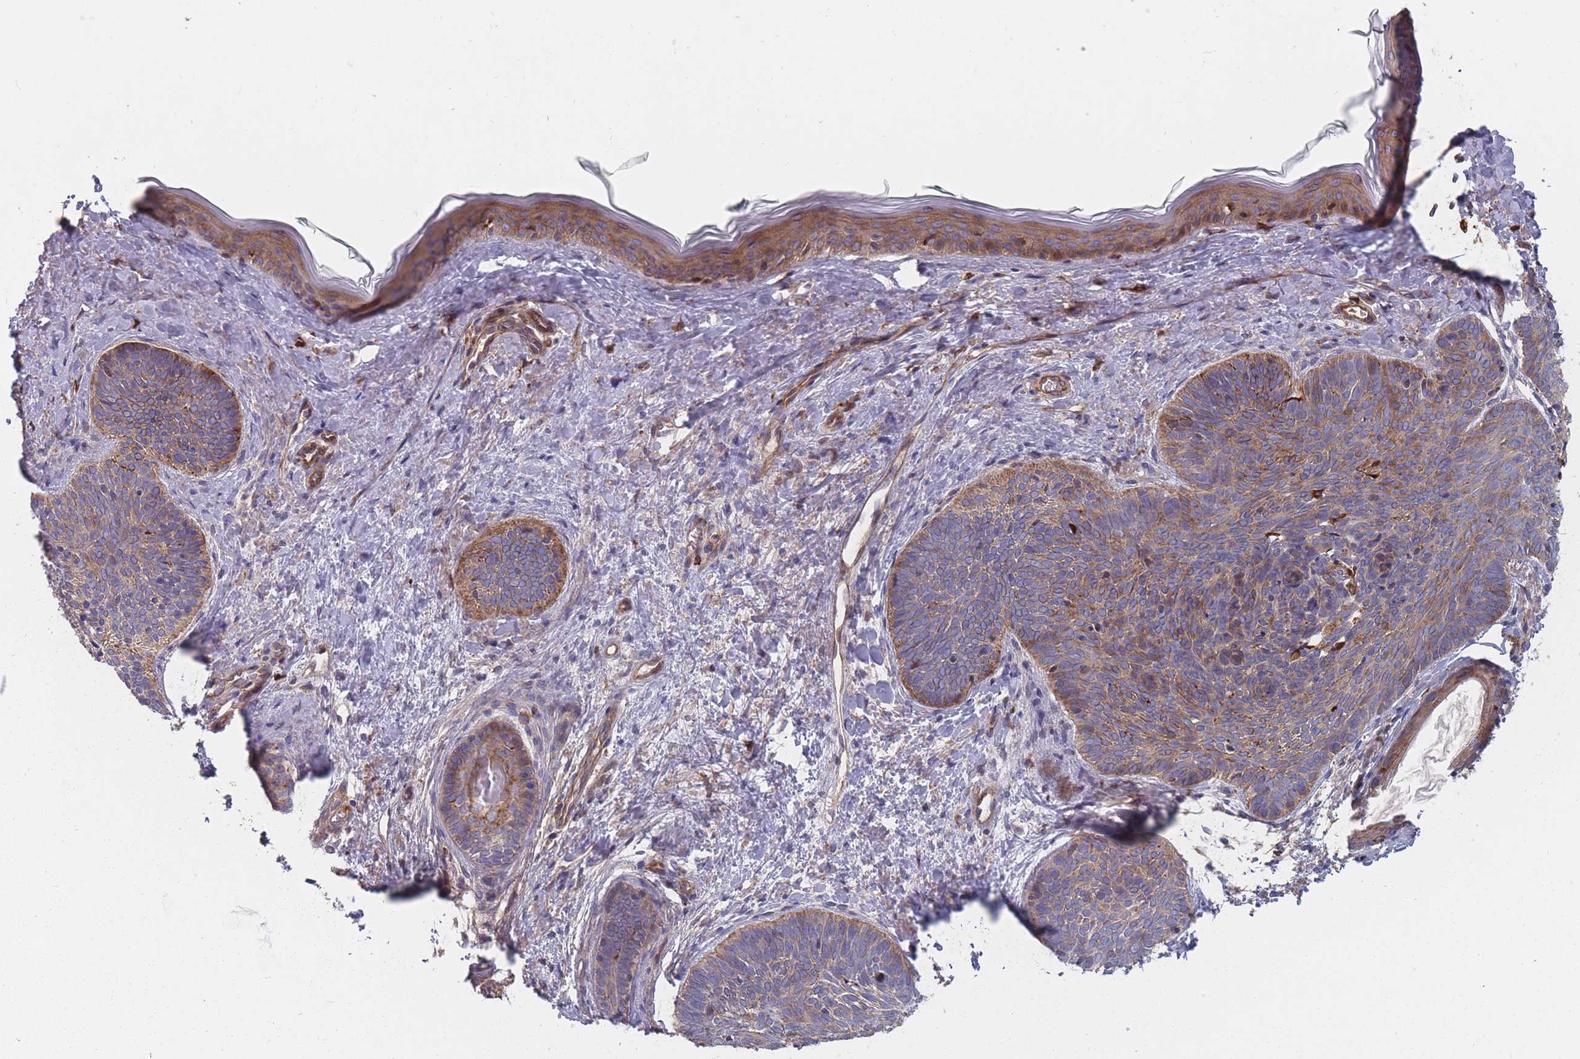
{"staining": {"intensity": "moderate", "quantity": "25%-75%", "location": "cytoplasmic/membranous"}, "tissue": "skin cancer", "cell_type": "Tumor cells", "image_type": "cancer", "snomed": [{"axis": "morphology", "description": "Basal cell carcinoma"}, {"axis": "topography", "description": "Skin"}], "caption": "Immunohistochemical staining of skin basal cell carcinoma reveals medium levels of moderate cytoplasmic/membranous protein staining in about 25%-75% of tumor cells. The staining was performed using DAB to visualize the protein expression in brown, while the nuclei were stained in blue with hematoxylin (Magnification: 20x).", "gene": "THSD7B", "patient": {"sex": "female", "age": 81}}